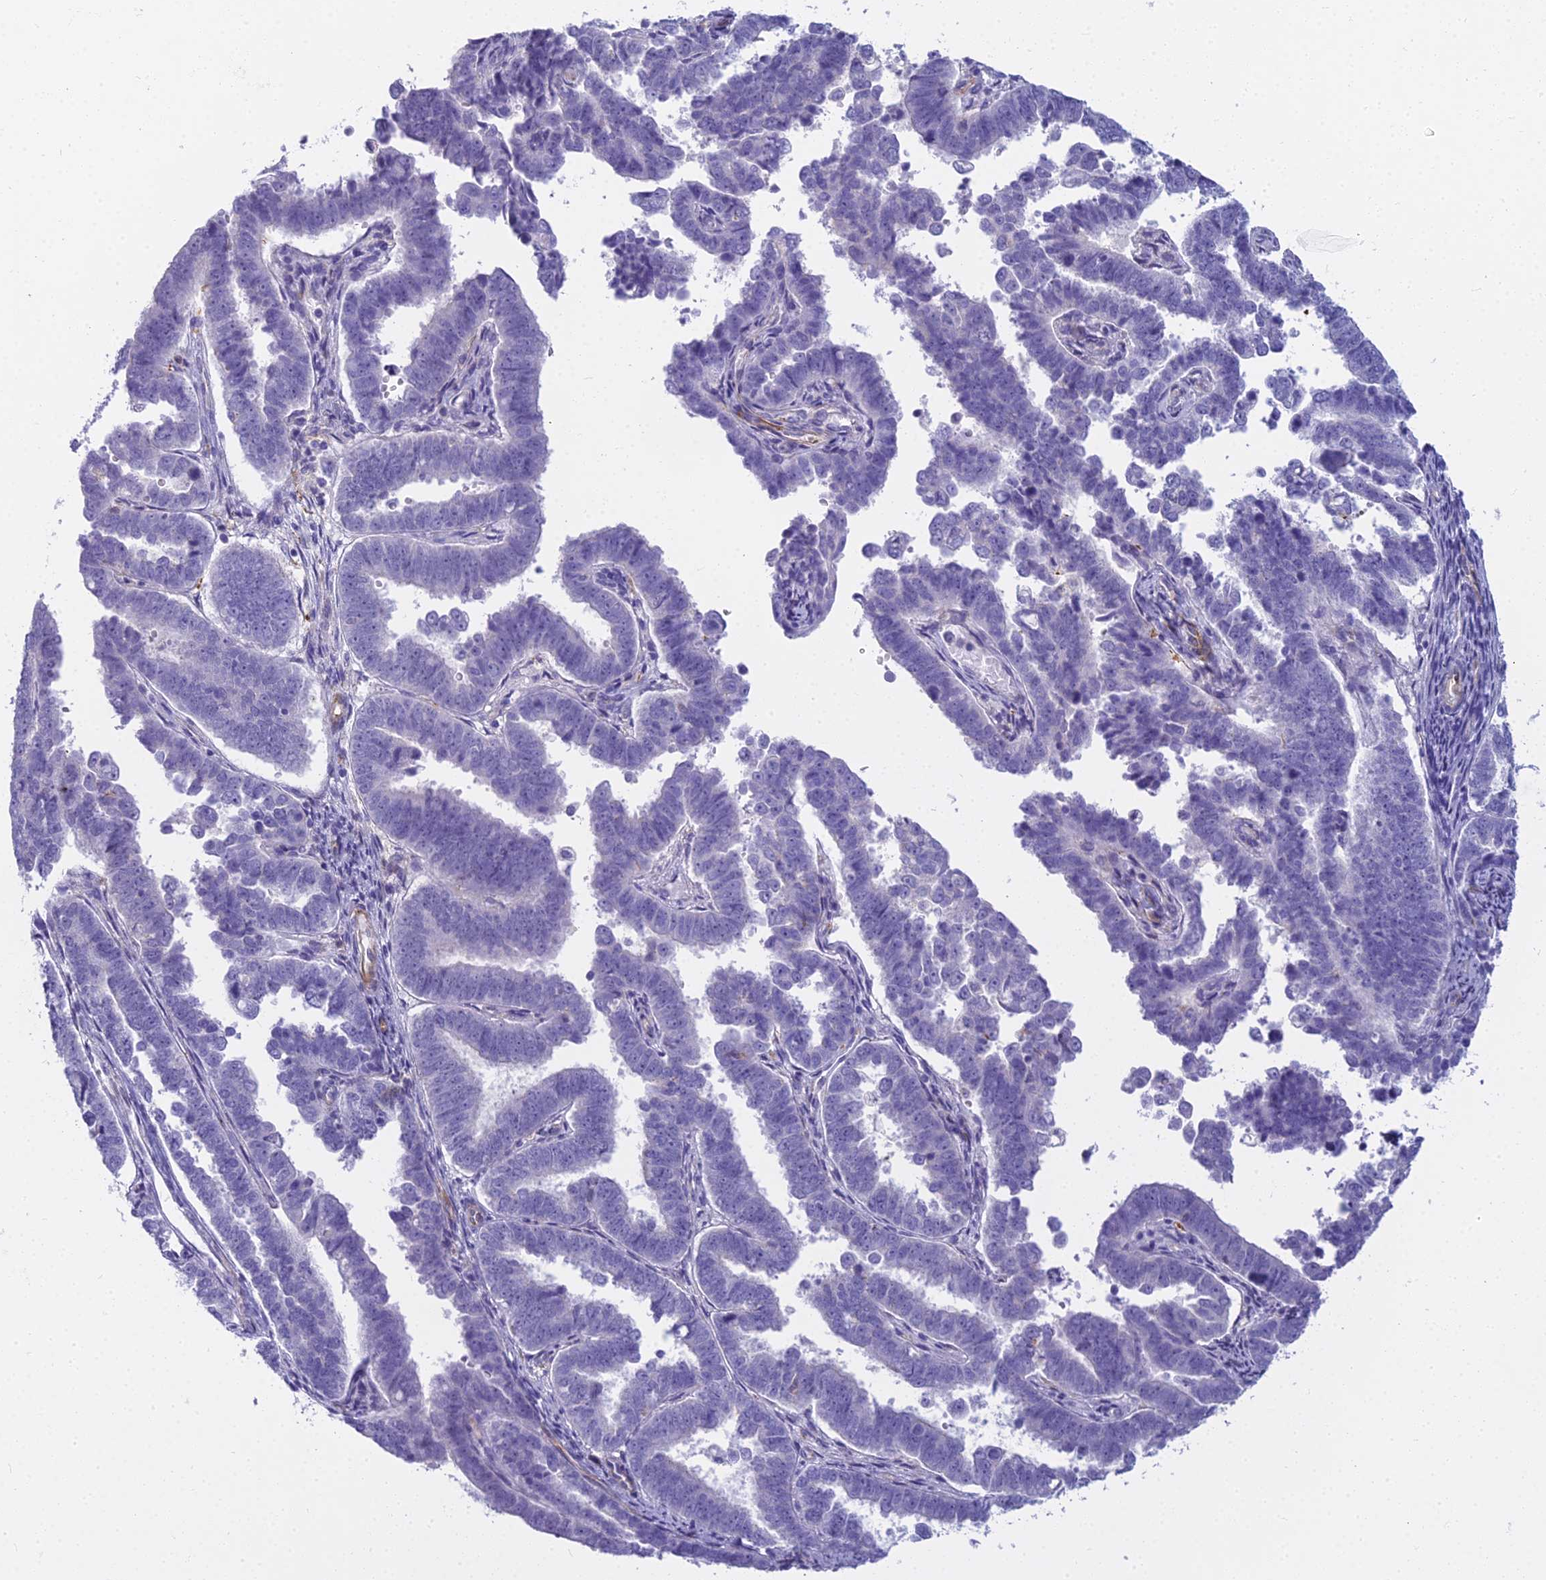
{"staining": {"intensity": "negative", "quantity": "none", "location": "none"}, "tissue": "endometrial cancer", "cell_type": "Tumor cells", "image_type": "cancer", "snomed": [{"axis": "morphology", "description": "Adenocarcinoma, NOS"}, {"axis": "topography", "description": "Endometrium"}], "caption": "The micrograph exhibits no staining of tumor cells in endometrial cancer.", "gene": "EVI2A", "patient": {"sex": "female", "age": 75}}